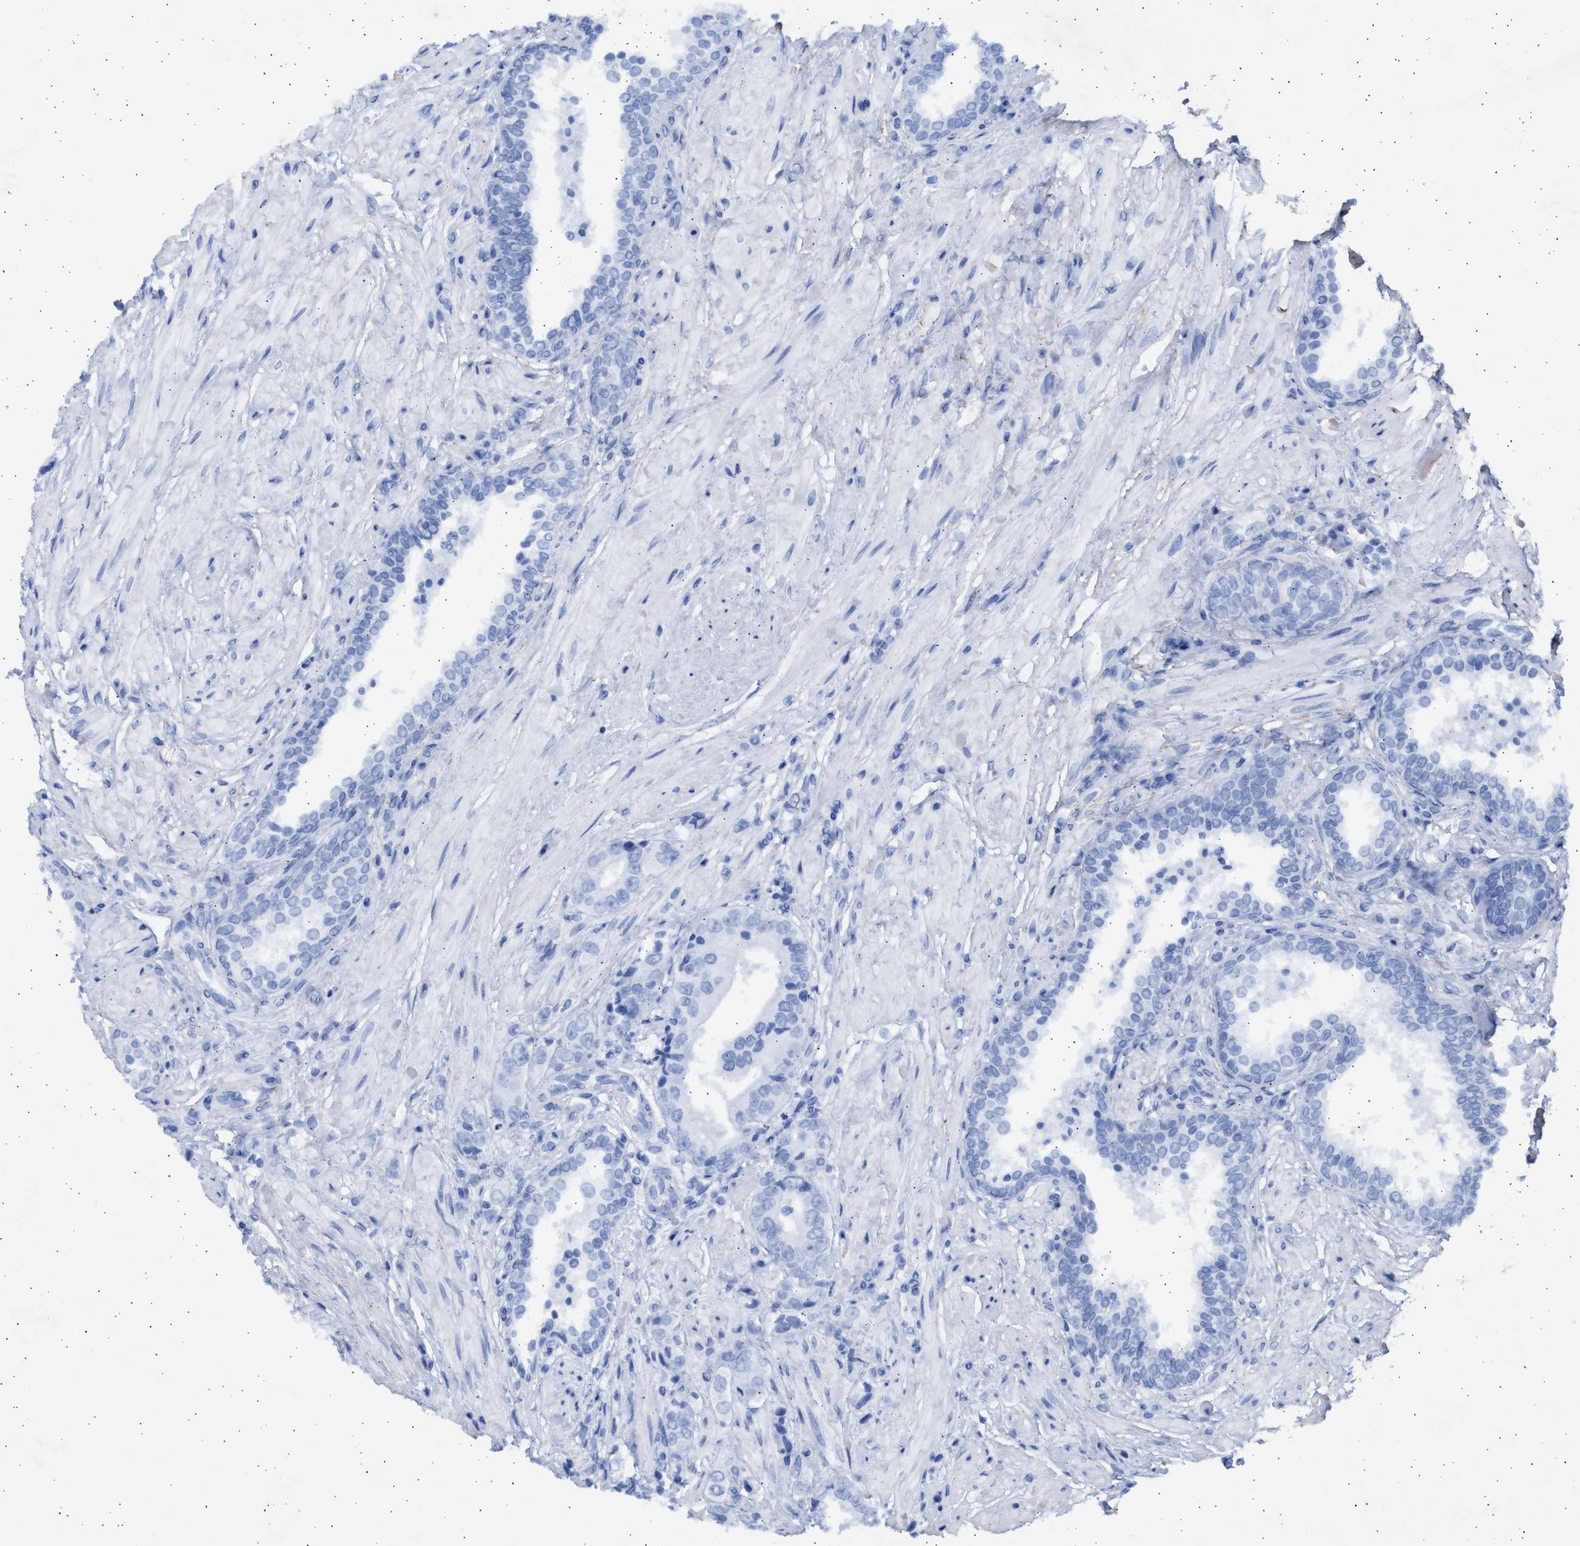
{"staining": {"intensity": "negative", "quantity": "none", "location": "none"}, "tissue": "prostate cancer", "cell_type": "Tumor cells", "image_type": "cancer", "snomed": [{"axis": "morphology", "description": "Adenocarcinoma, High grade"}, {"axis": "topography", "description": "Prostate"}], "caption": "This is an immunohistochemistry (IHC) histopathology image of human prostate cancer (high-grade adenocarcinoma). There is no positivity in tumor cells.", "gene": "NBR1", "patient": {"sex": "male", "age": 61}}